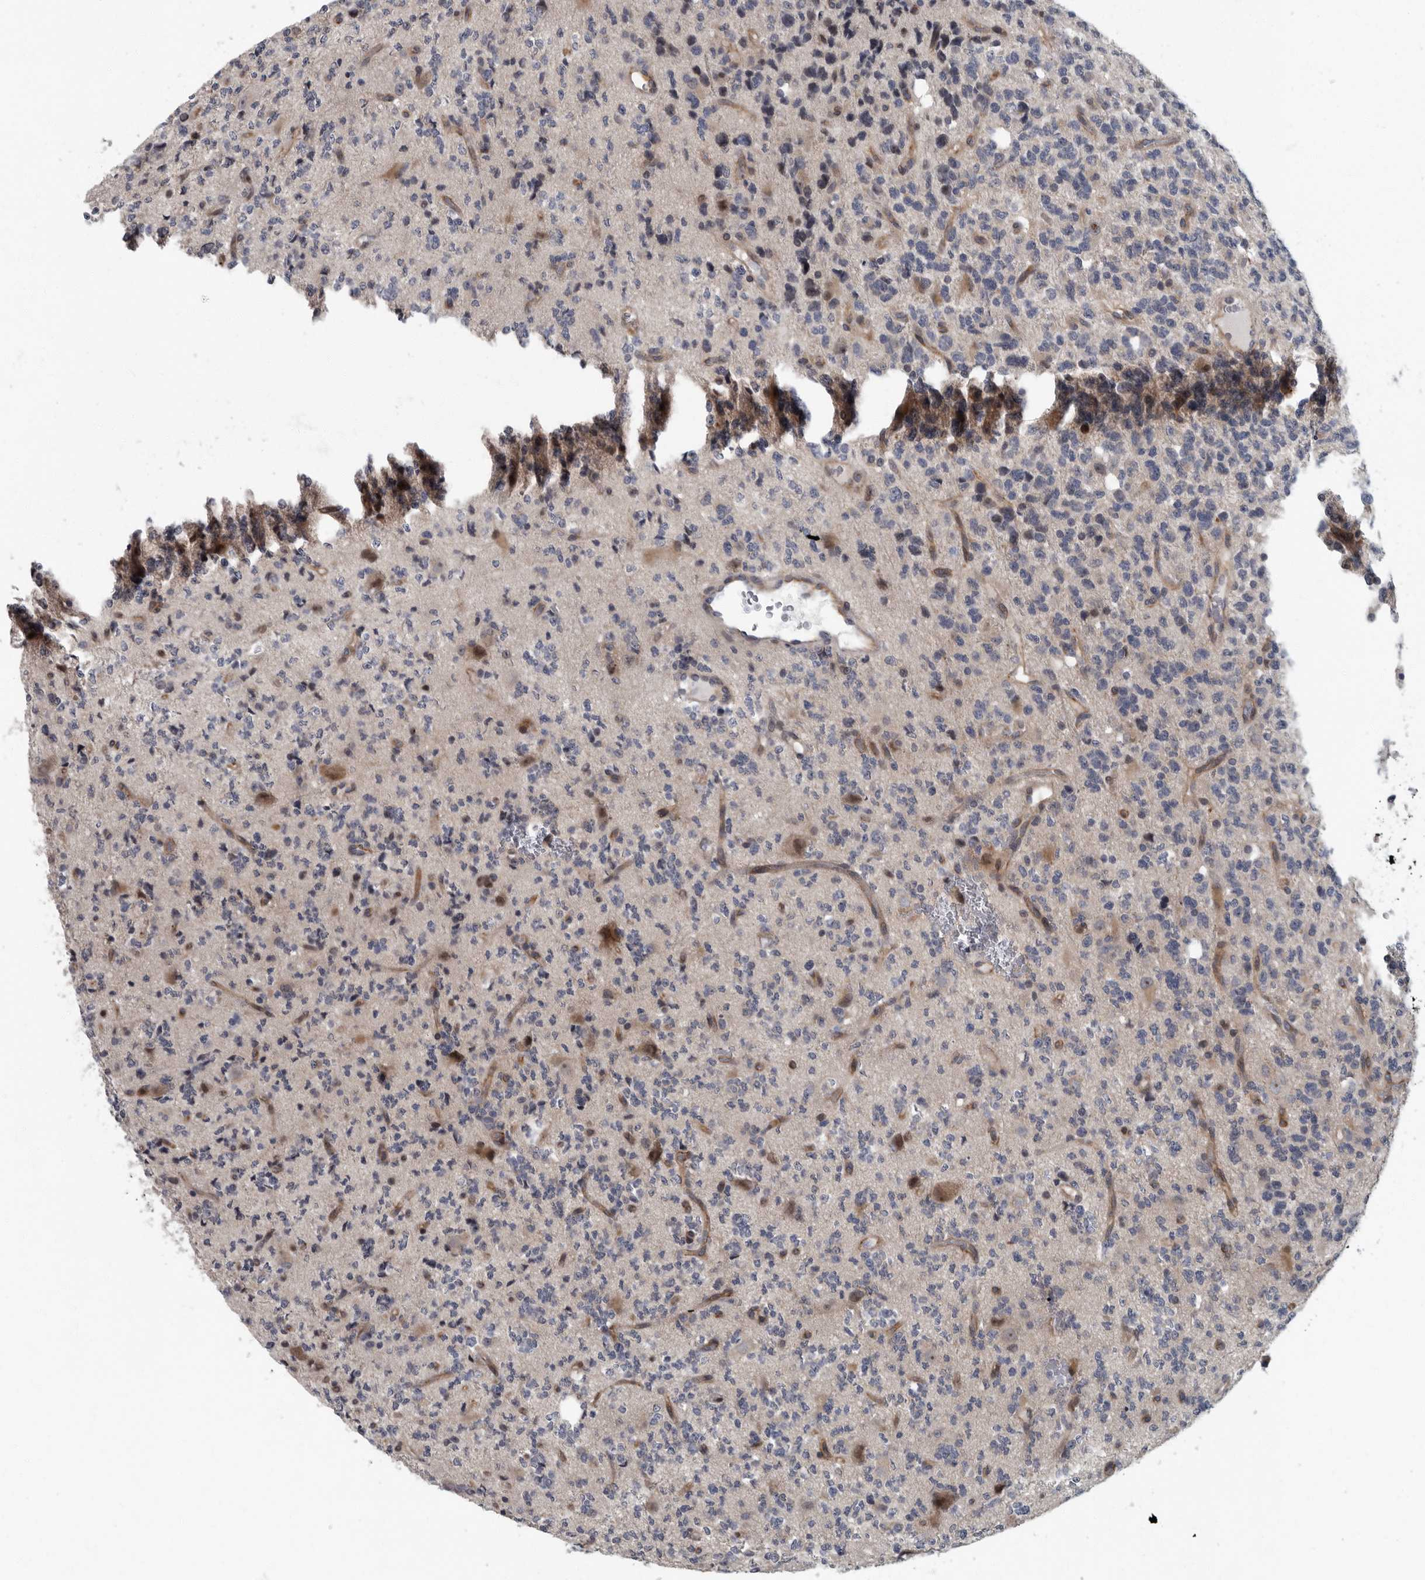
{"staining": {"intensity": "negative", "quantity": "none", "location": "none"}, "tissue": "glioma", "cell_type": "Tumor cells", "image_type": "cancer", "snomed": [{"axis": "morphology", "description": "Glioma, malignant, High grade"}, {"axis": "topography", "description": "Brain"}], "caption": "Tumor cells are negative for brown protein staining in glioma.", "gene": "PDCD11", "patient": {"sex": "female", "age": 62}}